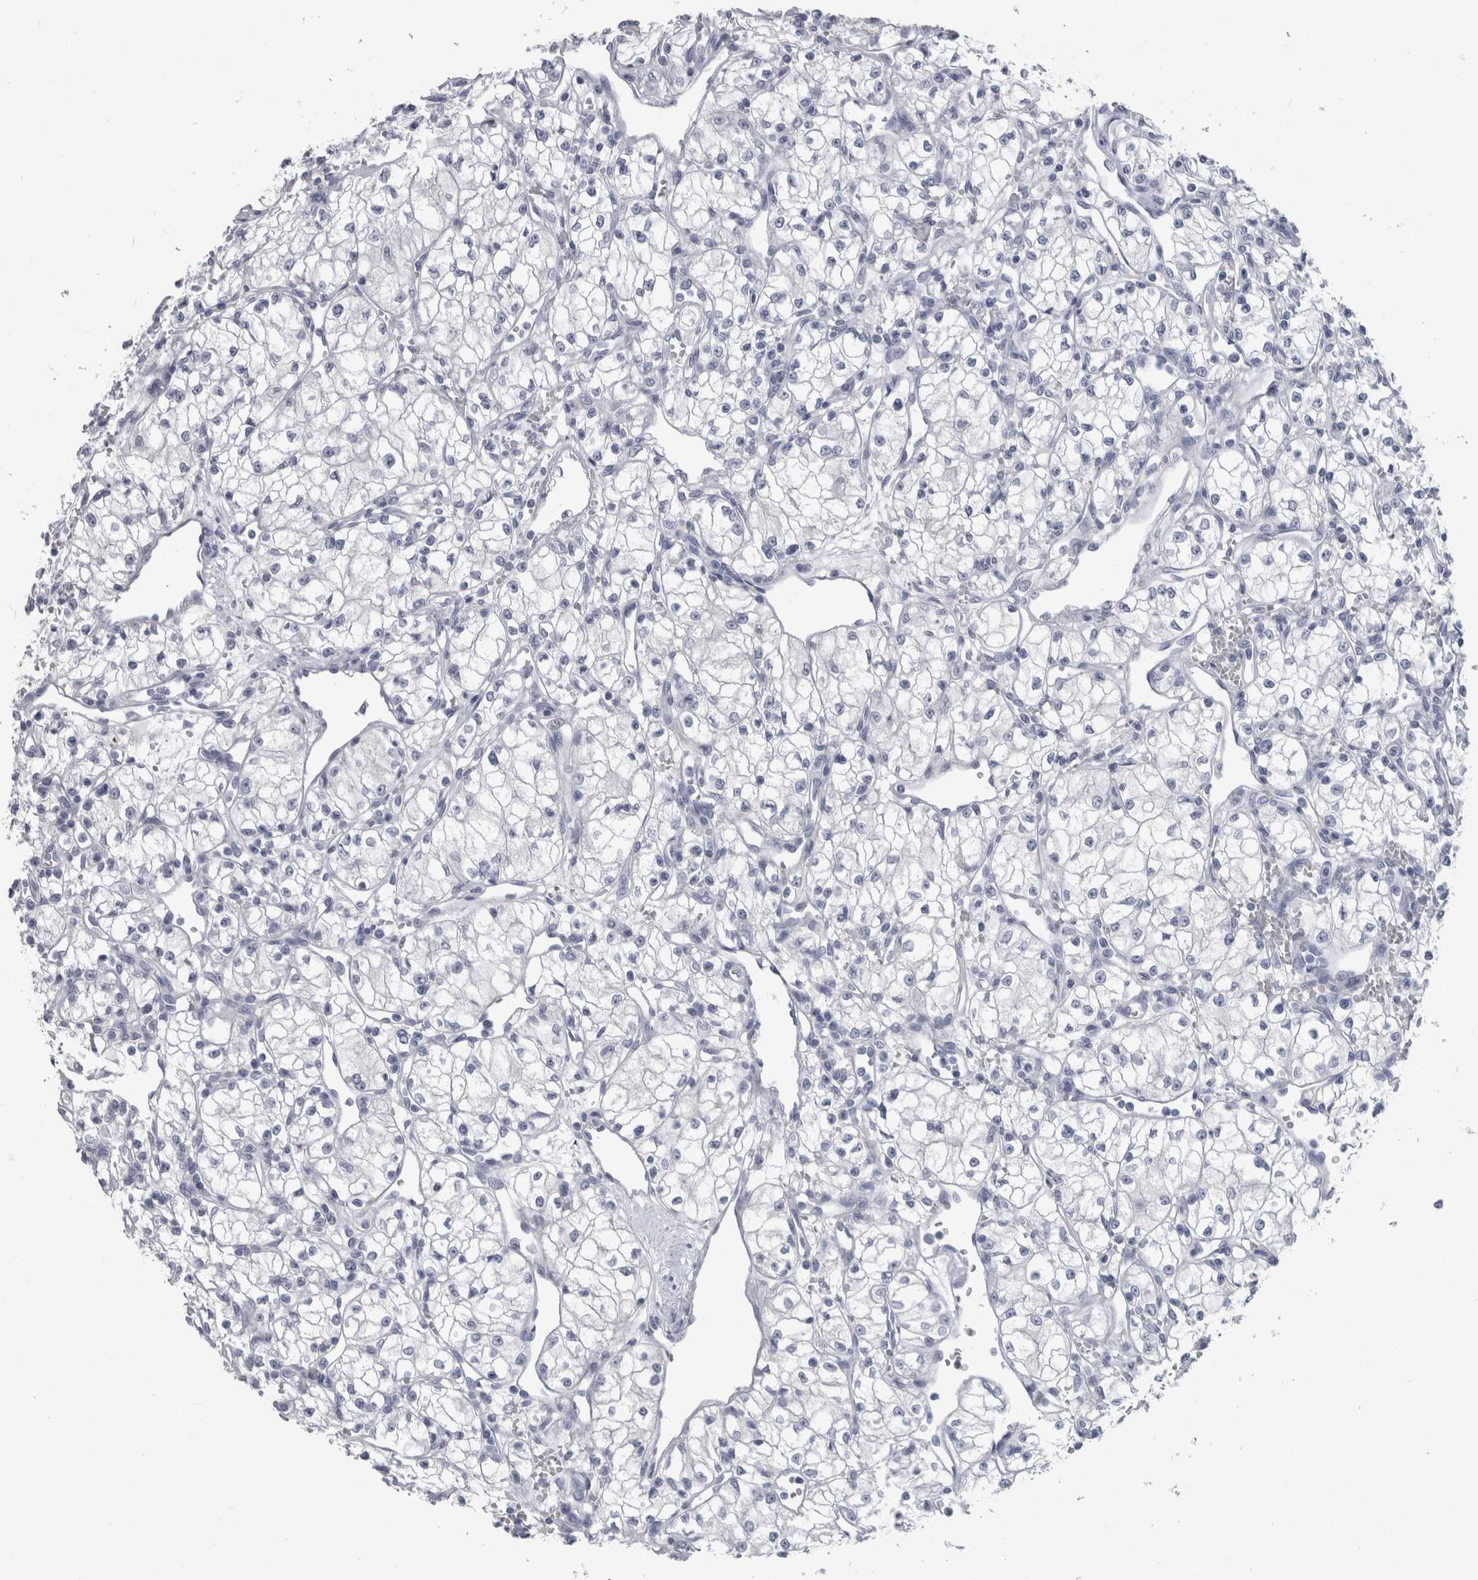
{"staining": {"intensity": "negative", "quantity": "none", "location": "none"}, "tissue": "renal cancer", "cell_type": "Tumor cells", "image_type": "cancer", "snomed": [{"axis": "morphology", "description": "Normal tissue, NOS"}, {"axis": "morphology", "description": "Adenocarcinoma, NOS"}, {"axis": "topography", "description": "Kidney"}], "caption": "High magnification brightfield microscopy of adenocarcinoma (renal) stained with DAB (3,3'-diaminobenzidine) (brown) and counterstained with hematoxylin (blue): tumor cells show no significant staining.", "gene": "PTH", "patient": {"sex": "male", "age": 59}}